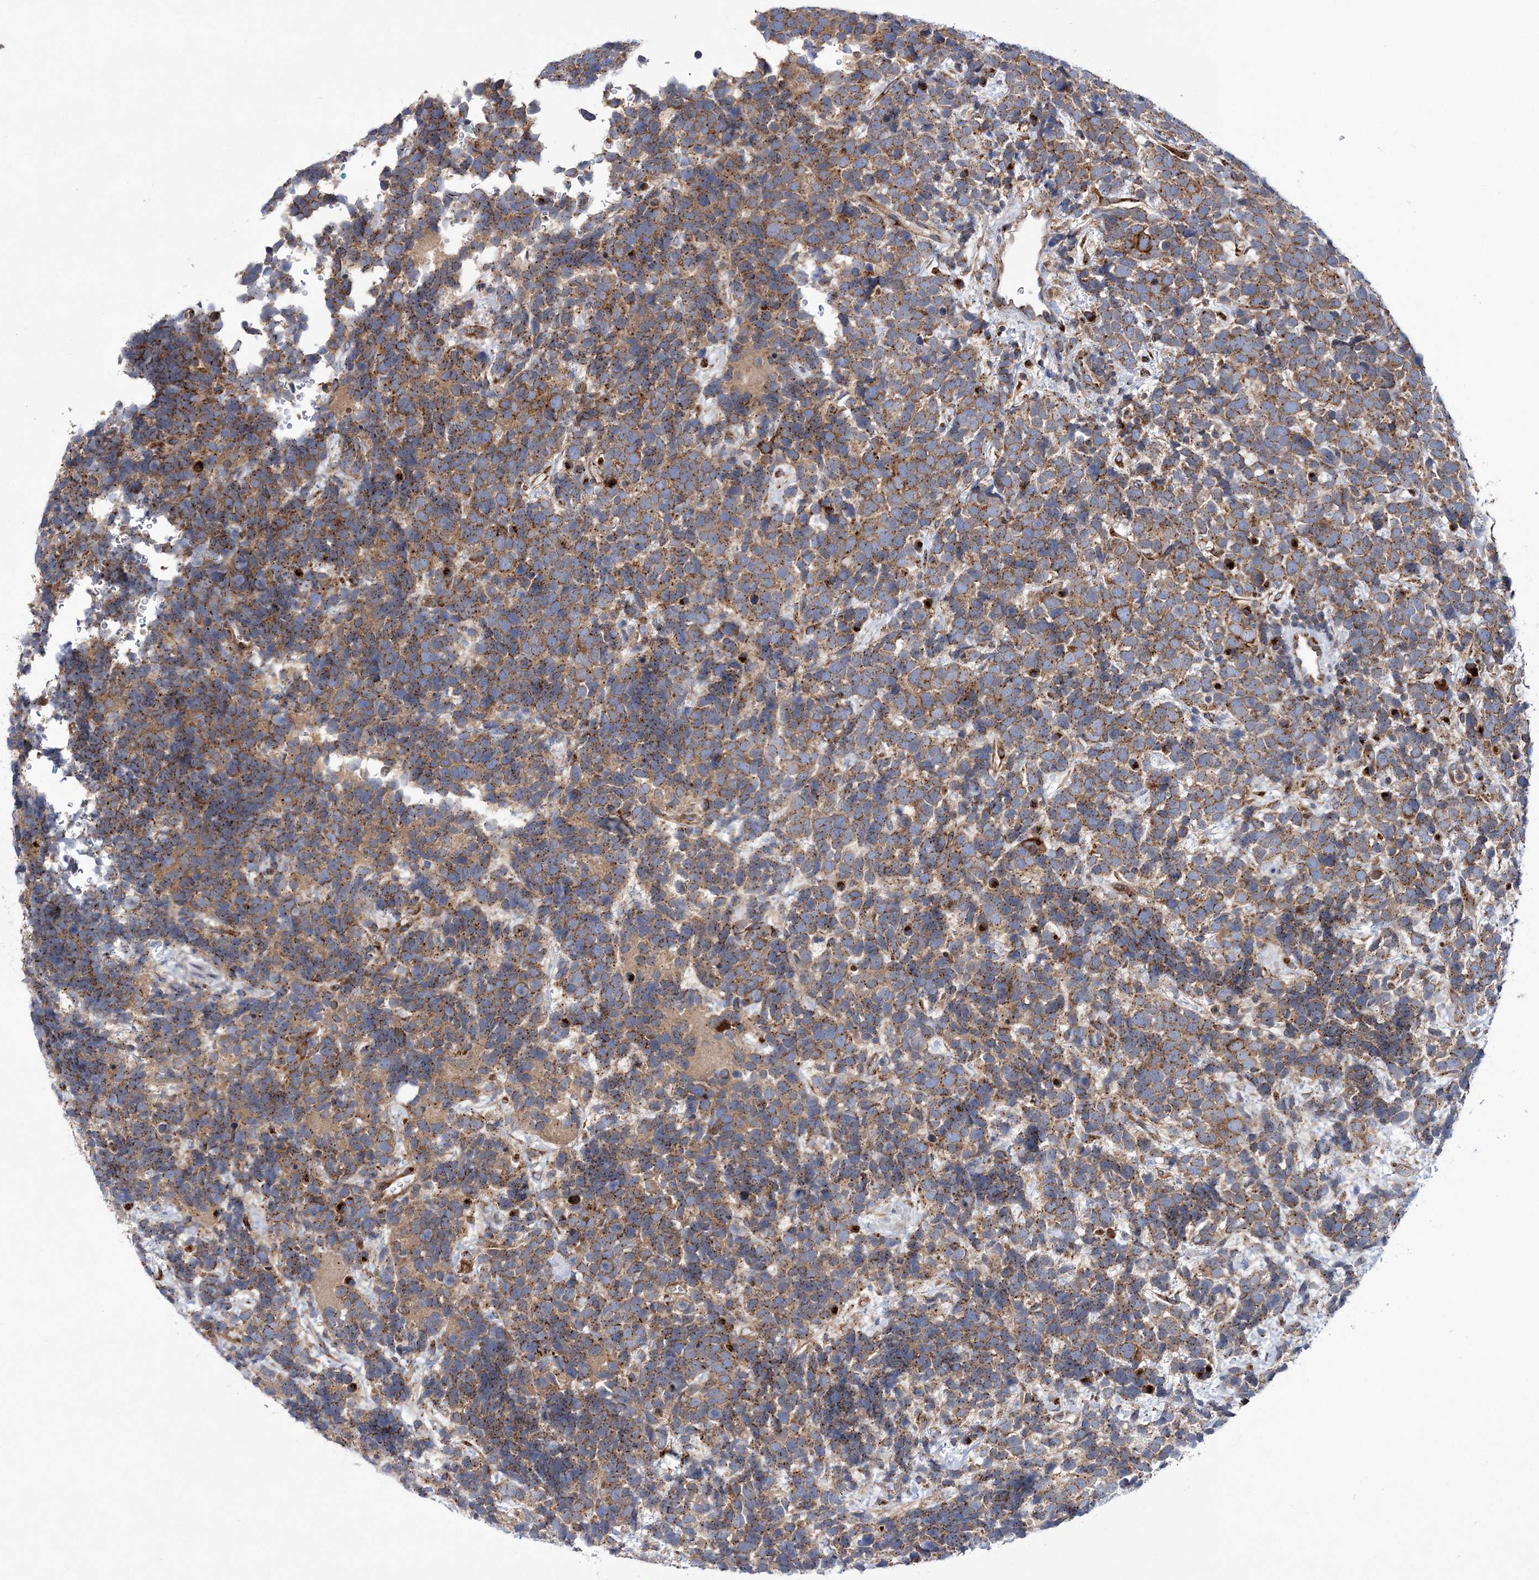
{"staining": {"intensity": "moderate", "quantity": ">75%", "location": "cytoplasmic/membranous"}, "tissue": "urothelial cancer", "cell_type": "Tumor cells", "image_type": "cancer", "snomed": [{"axis": "morphology", "description": "Urothelial carcinoma, High grade"}, {"axis": "topography", "description": "Urinary bladder"}], "caption": "A photomicrograph showing moderate cytoplasmic/membranous positivity in approximately >75% of tumor cells in high-grade urothelial carcinoma, as visualized by brown immunohistochemical staining.", "gene": "COPB2", "patient": {"sex": "female", "age": 82}}